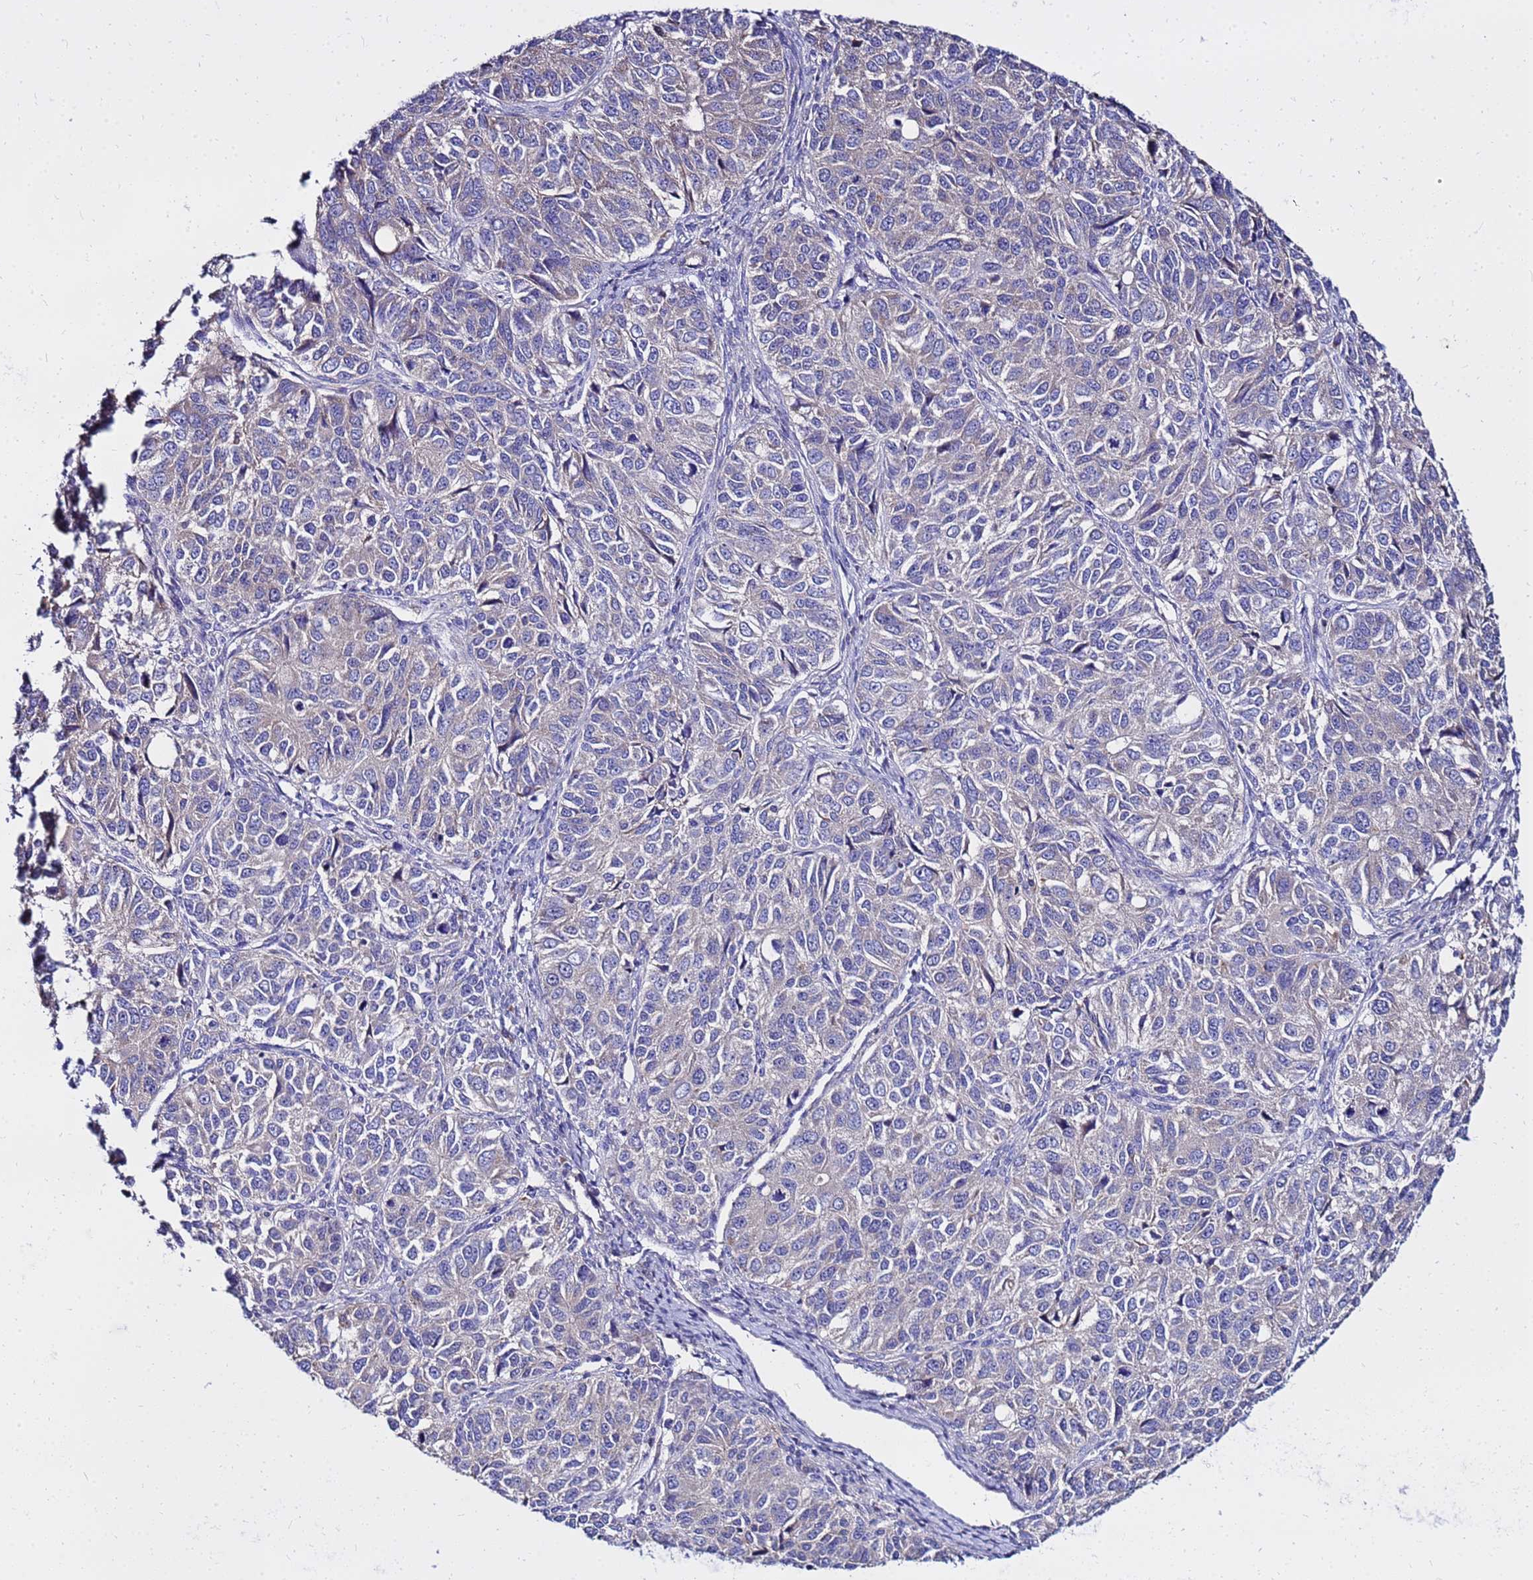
{"staining": {"intensity": "negative", "quantity": "none", "location": "none"}, "tissue": "ovarian cancer", "cell_type": "Tumor cells", "image_type": "cancer", "snomed": [{"axis": "morphology", "description": "Carcinoma, endometroid"}, {"axis": "topography", "description": "Ovary"}], "caption": "Immunohistochemistry (IHC) of human ovarian cancer exhibits no positivity in tumor cells.", "gene": "HERC5", "patient": {"sex": "female", "age": 51}}